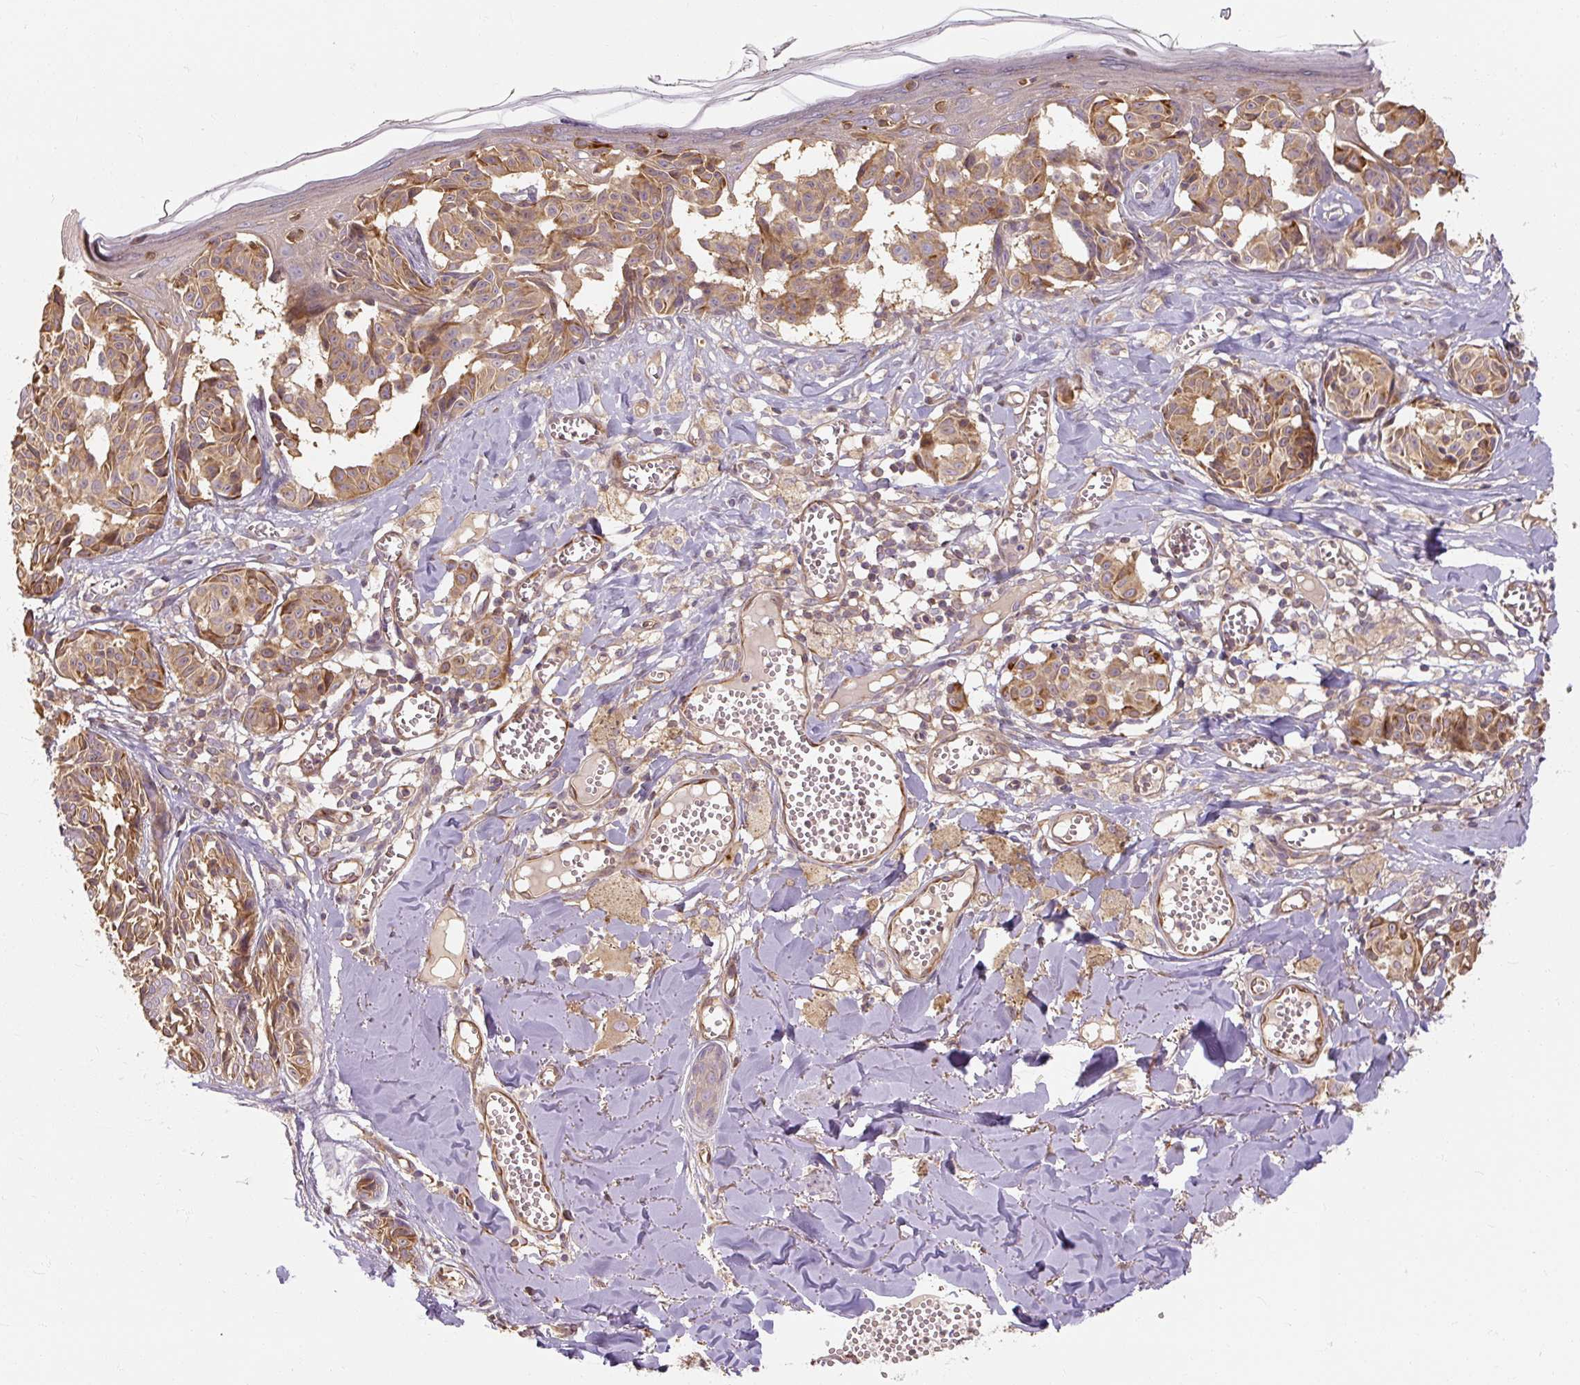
{"staining": {"intensity": "moderate", "quantity": ">75%", "location": "cytoplasmic/membranous"}, "tissue": "melanoma", "cell_type": "Tumor cells", "image_type": "cancer", "snomed": [{"axis": "morphology", "description": "Malignant melanoma, NOS"}, {"axis": "topography", "description": "Skin"}], "caption": "This image shows malignant melanoma stained with immunohistochemistry (IHC) to label a protein in brown. The cytoplasmic/membranous of tumor cells show moderate positivity for the protein. Nuclei are counter-stained blue.", "gene": "RB1CC1", "patient": {"sex": "female", "age": 43}}